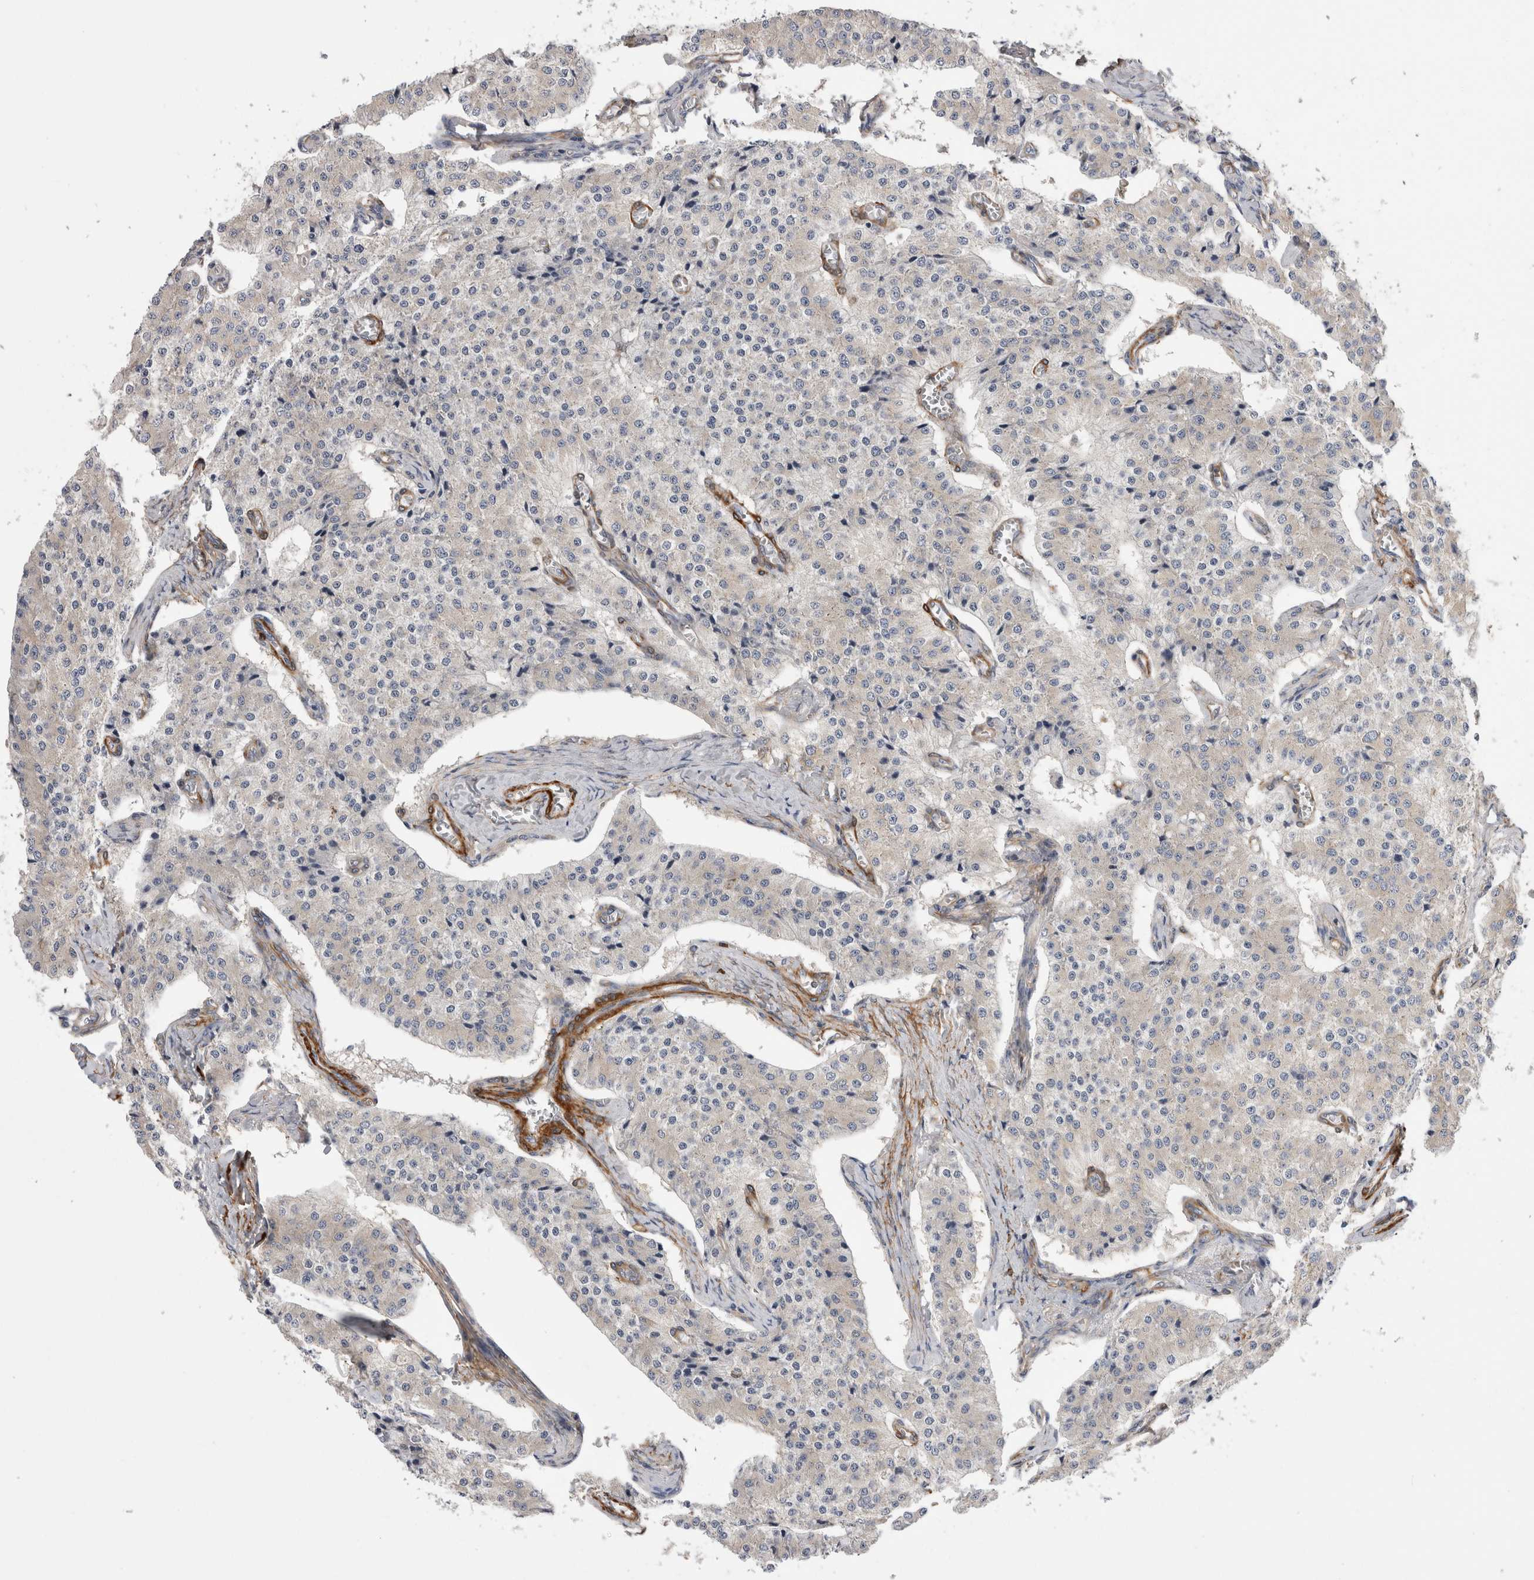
{"staining": {"intensity": "negative", "quantity": "none", "location": "none"}, "tissue": "carcinoid", "cell_type": "Tumor cells", "image_type": "cancer", "snomed": [{"axis": "morphology", "description": "Carcinoid, malignant, NOS"}, {"axis": "topography", "description": "Colon"}], "caption": "DAB (3,3'-diaminobenzidine) immunohistochemical staining of malignant carcinoid shows no significant positivity in tumor cells.", "gene": "EPRS1", "patient": {"sex": "female", "age": 52}}